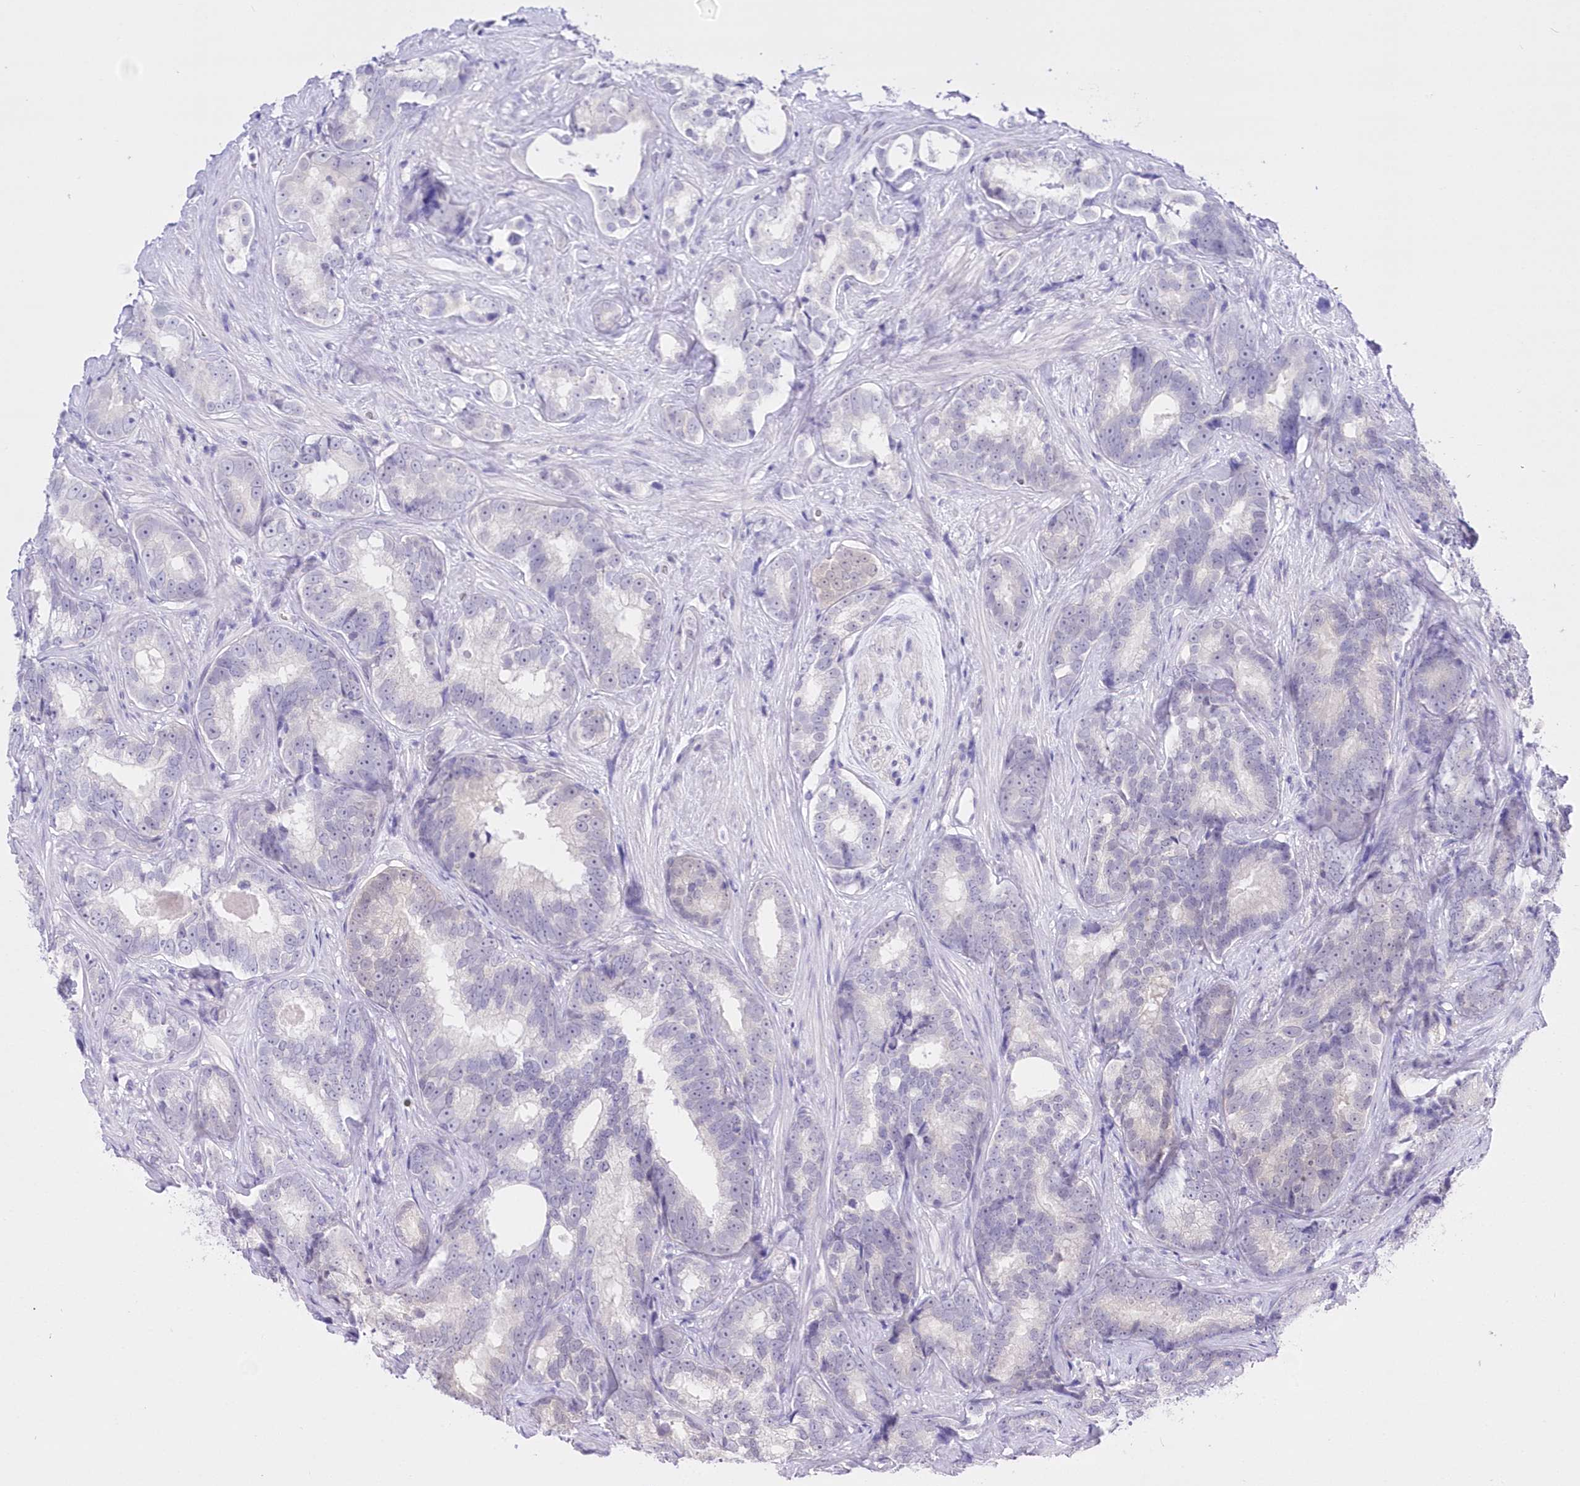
{"staining": {"intensity": "negative", "quantity": "none", "location": "none"}, "tissue": "prostate cancer", "cell_type": "Tumor cells", "image_type": "cancer", "snomed": [{"axis": "morphology", "description": "Adenocarcinoma, High grade"}, {"axis": "topography", "description": "Prostate"}], "caption": "DAB (3,3'-diaminobenzidine) immunohistochemical staining of human high-grade adenocarcinoma (prostate) demonstrates no significant staining in tumor cells.", "gene": "UBA6", "patient": {"sex": "male", "age": 66}}